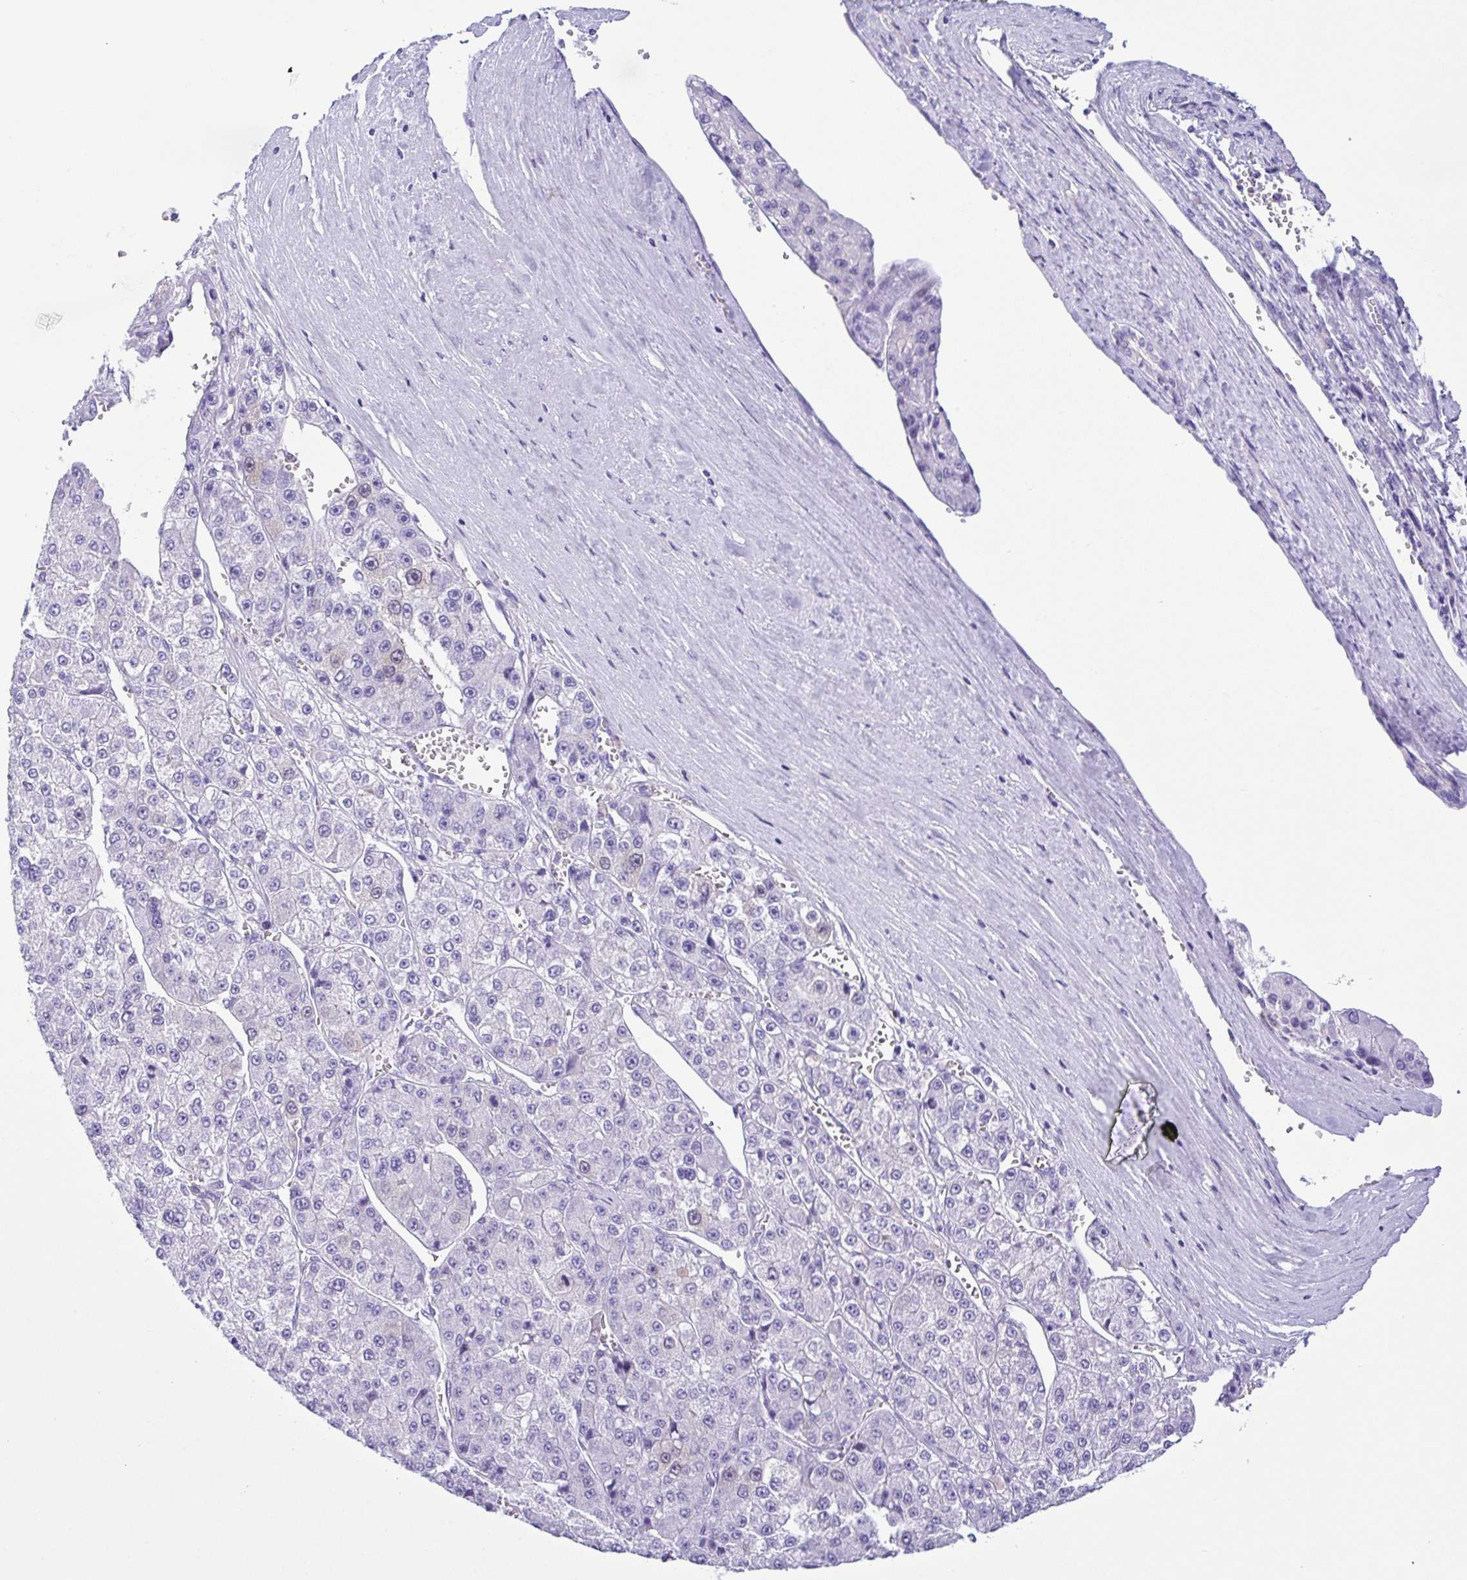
{"staining": {"intensity": "negative", "quantity": "none", "location": "none"}, "tissue": "liver cancer", "cell_type": "Tumor cells", "image_type": "cancer", "snomed": [{"axis": "morphology", "description": "Carcinoma, Hepatocellular, NOS"}, {"axis": "topography", "description": "Liver"}], "caption": "A photomicrograph of liver cancer stained for a protein displays no brown staining in tumor cells.", "gene": "RRM2", "patient": {"sex": "female", "age": 73}}